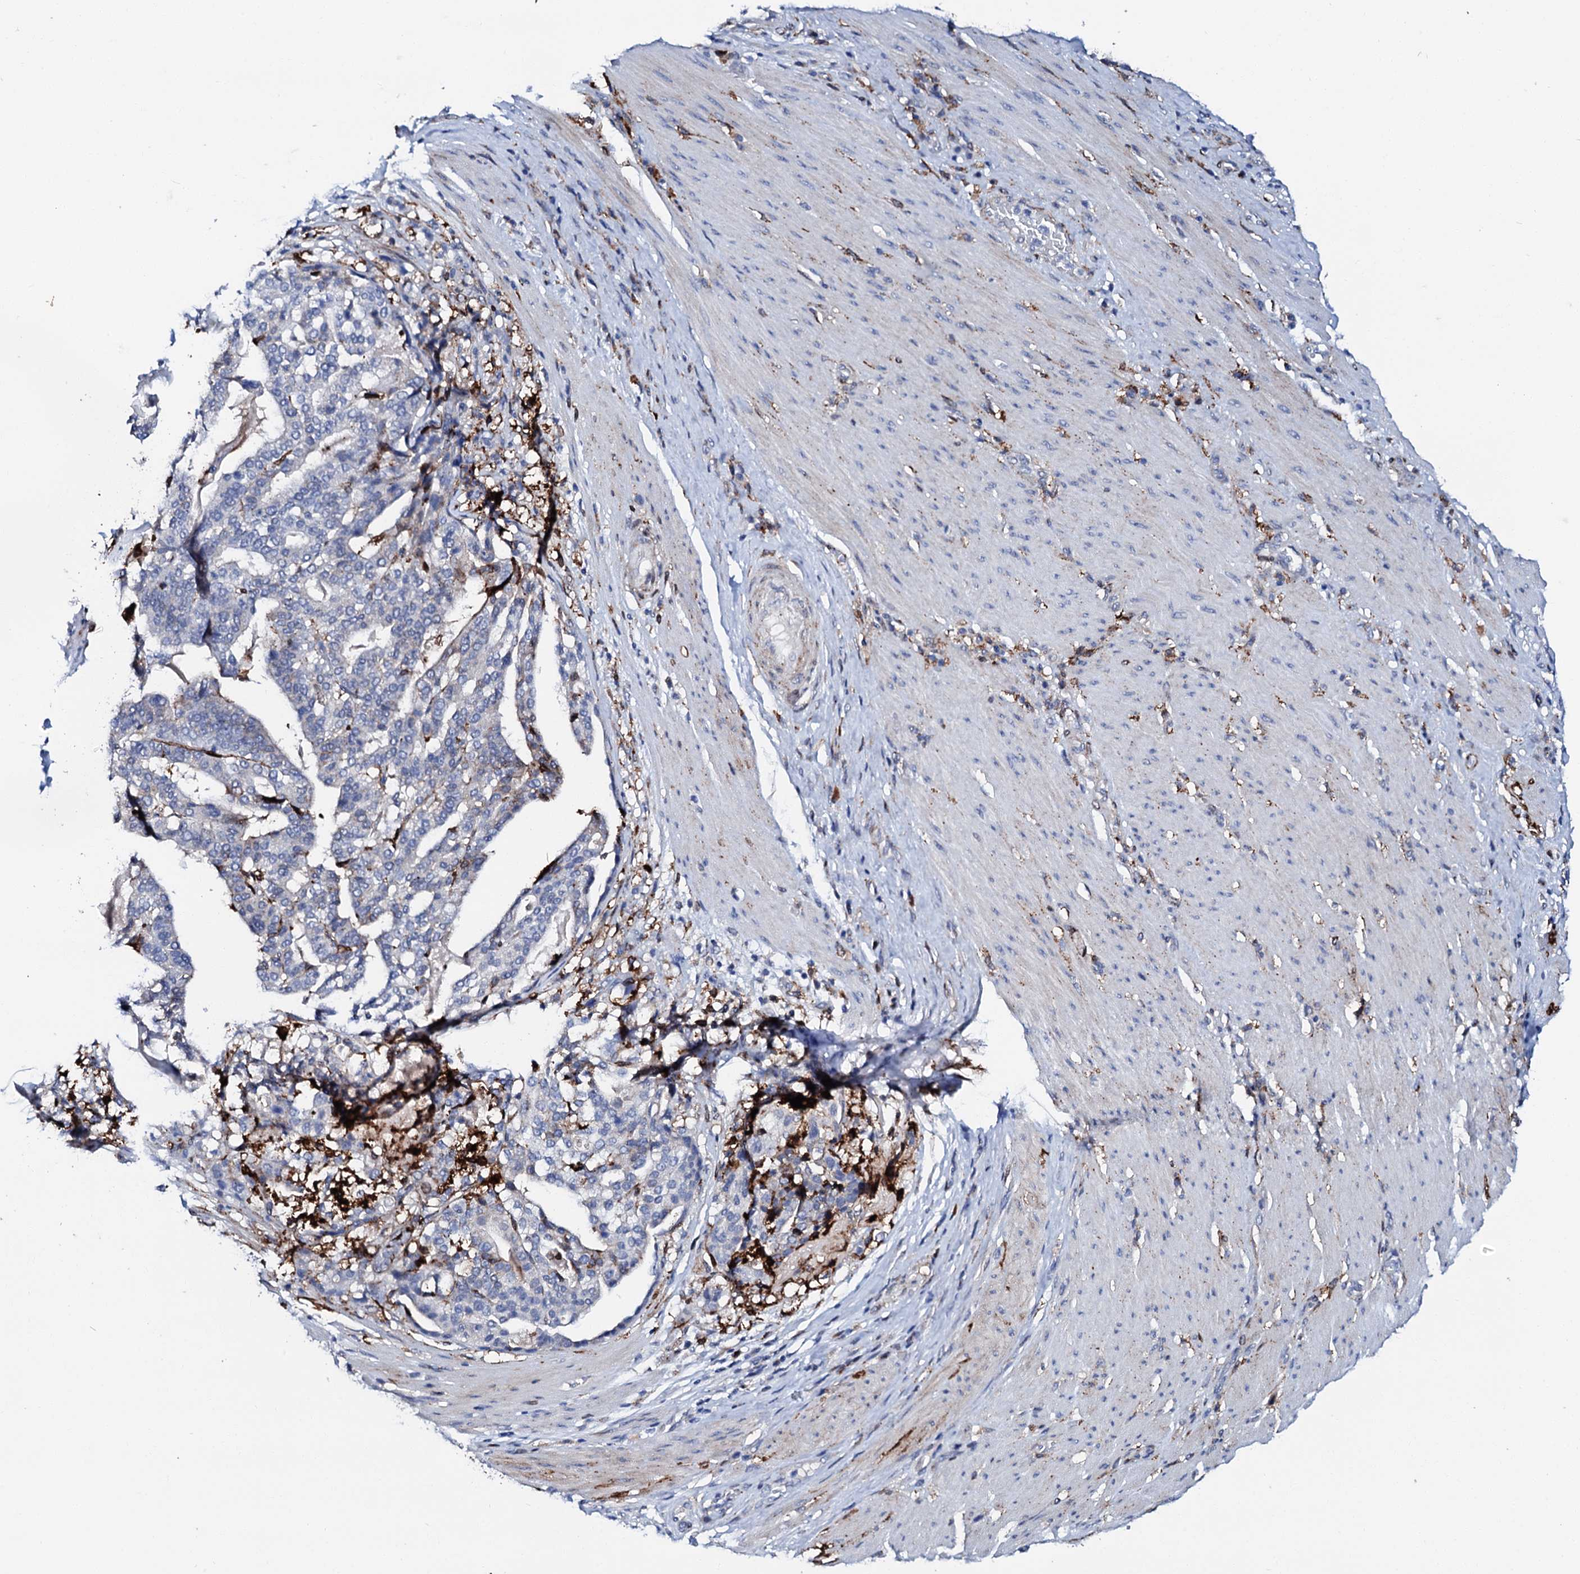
{"staining": {"intensity": "negative", "quantity": "none", "location": "none"}, "tissue": "stomach cancer", "cell_type": "Tumor cells", "image_type": "cancer", "snomed": [{"axis": "morphology", "description": "Adenocarcinoma, NOS"}, {"axis": "topography", "description": "Stomach"}], "caption": "Immunohistochemistry micrograph of human stomach cancer (adenocarcinoma) stained for a protein (brown), which demonstrates no expression in tumor cells.", "gene": "MED13L", "patient": {"sex": "male", "age": 48}}